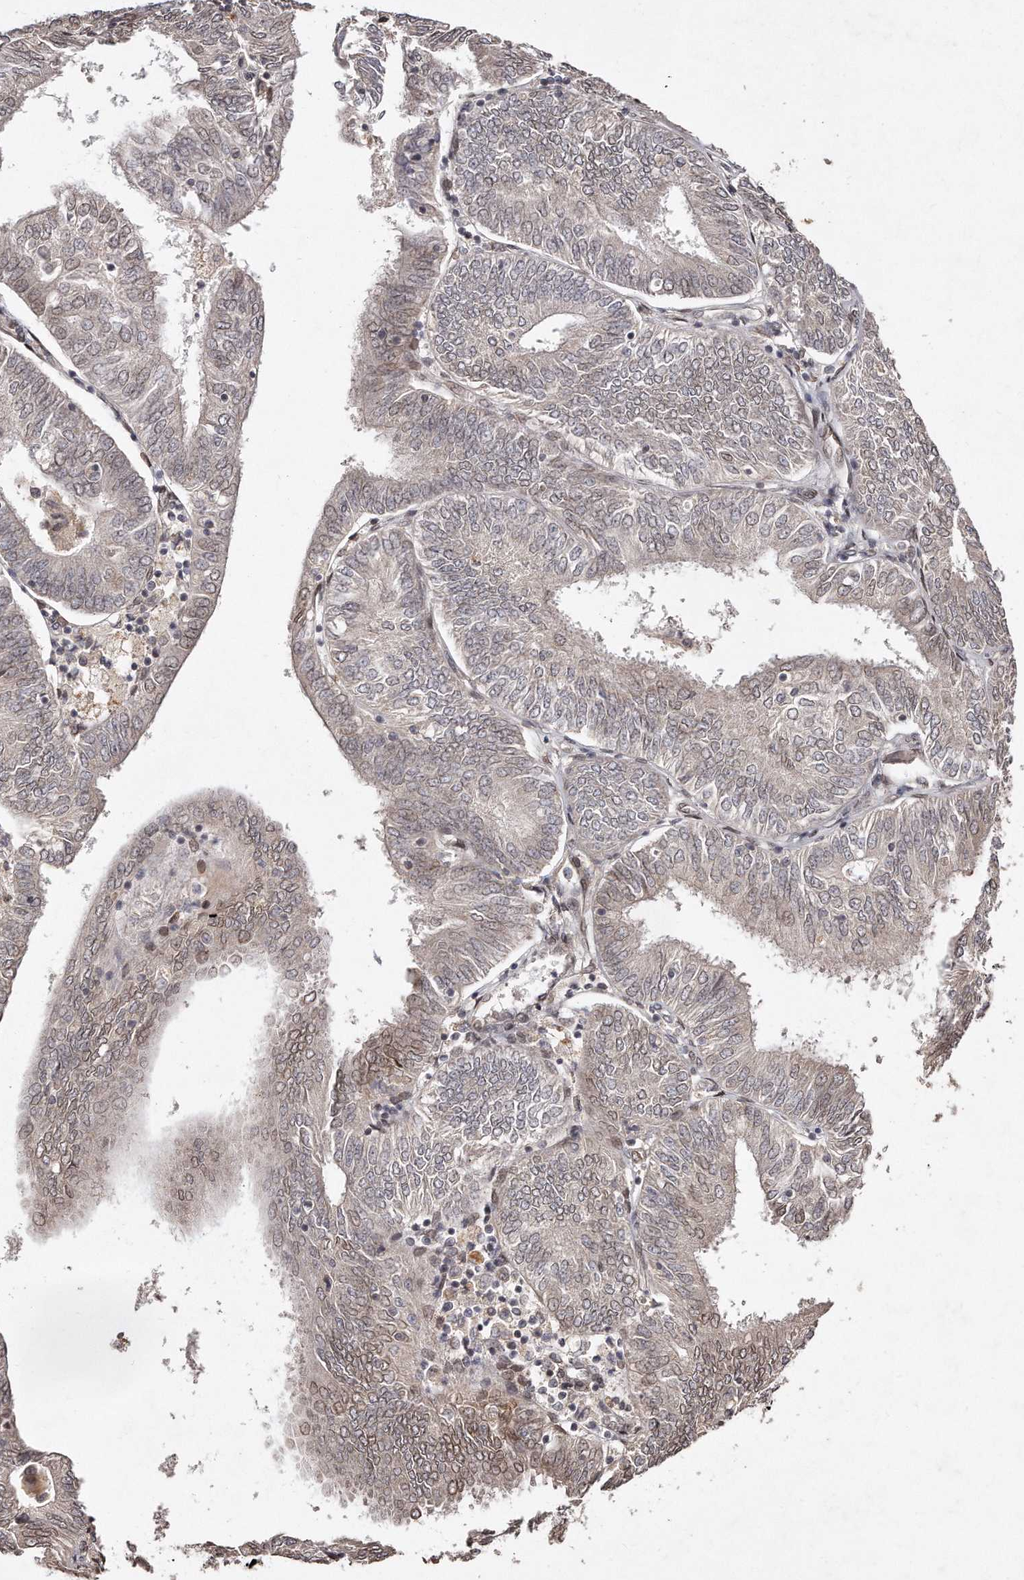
{"staining": {"intensity": "weak", "quantity": "25%-75%", "location": "cytoplasmic/membranous,nuclear"}, "tissue": "endometrial cancer", "cell_type": "Tumor cells", "image_type": "cancer", "snomed": [{"axis": "morphology", "description": "Adenocarcinoma, NOS"}, {"axis": "topography", "description": "Endometrium"}], "caption": "Endometrial cancer (adenocarcinoma) was stained to show a protein in brown. There is low levels of weak cytoplasmic/membranous and nuclear staining in approximately 25%-75% of tumor cells.", "gene": "HASPIN", "patient": {"sex": "female", "age": 58}}